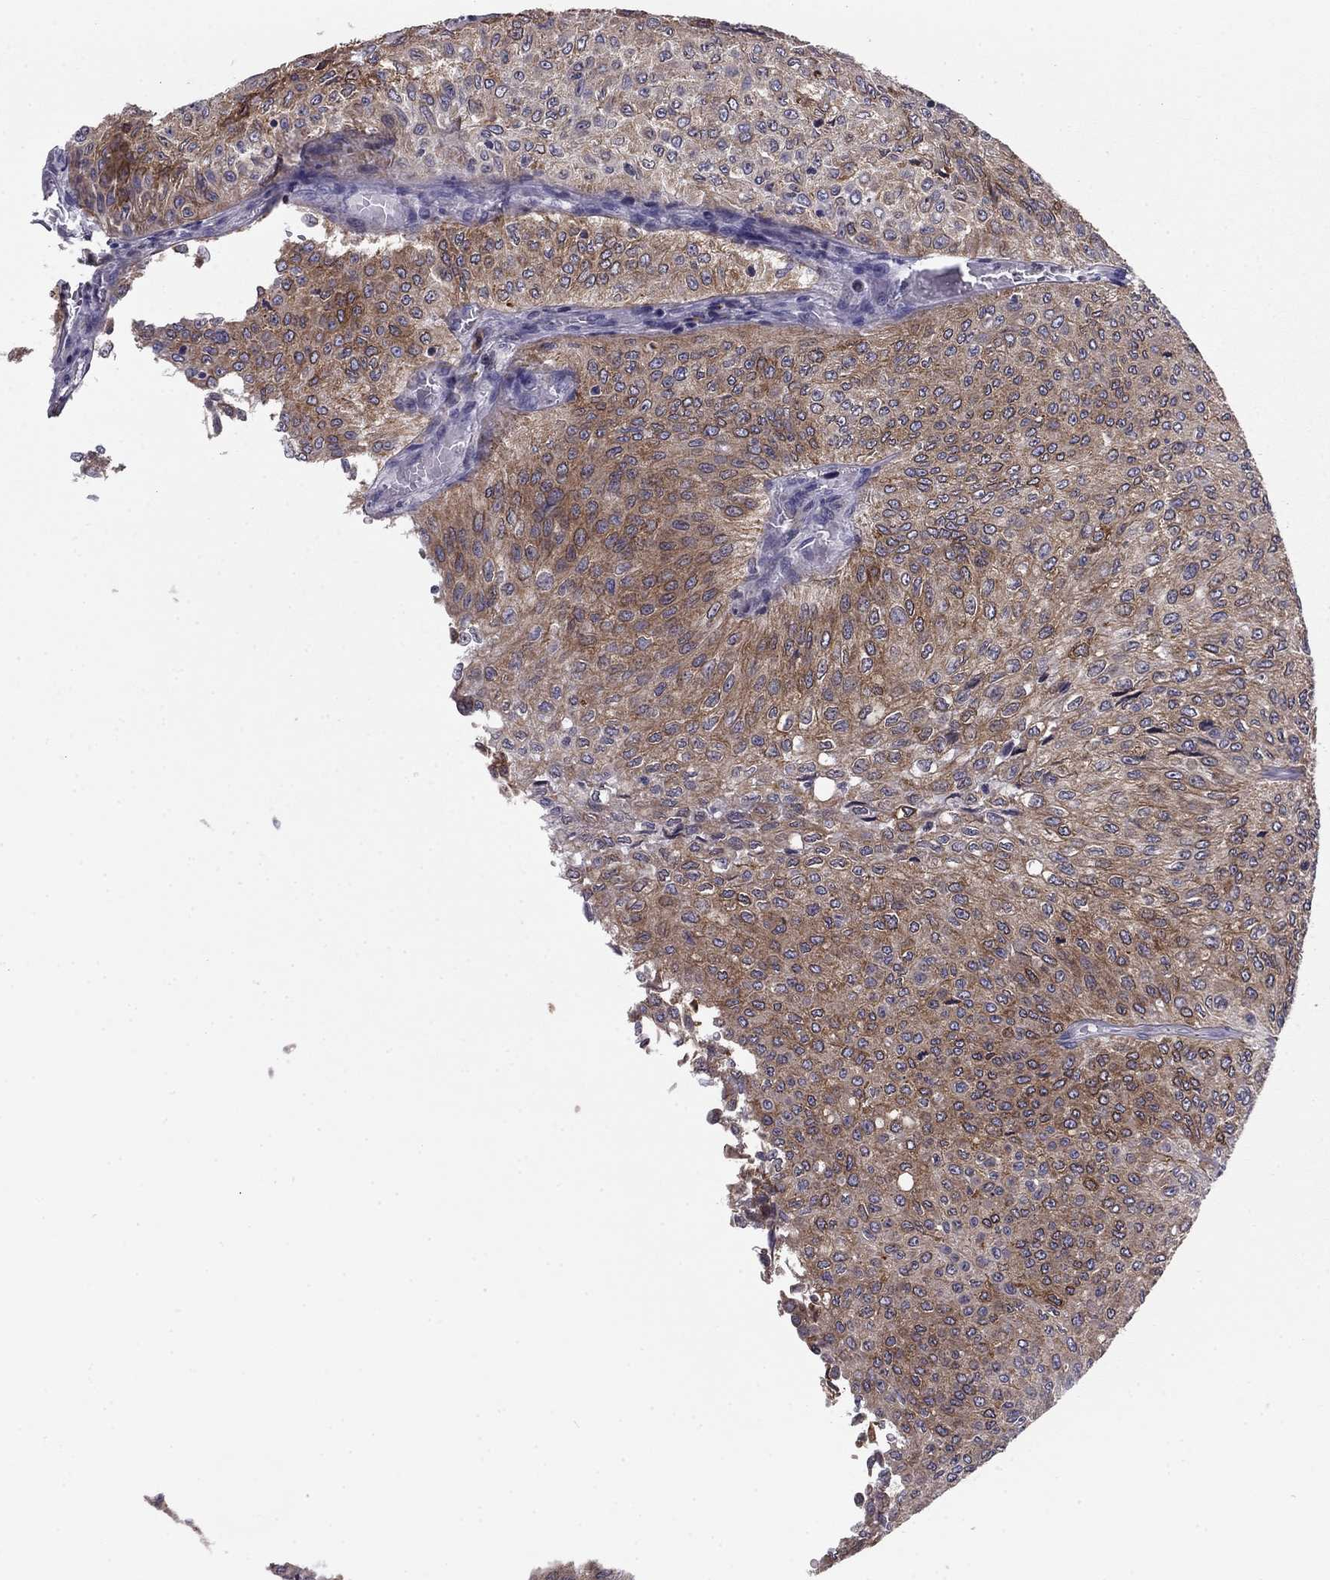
{"staining": {"intensity": "moderate", "quantity": "25%-75%", "location": "cytoplasmic/membranous"}, "tissue": "urothelial cancer", "cell_type": "Tumor cells", "image_type": "cancer", "snomed": [{"axis": "morphology", "description": "Urothelial carcinoma, Low grade"}, {"axis": "topography", "description": "Urinary bladder"}], "caption": "High-magnification brightfield microscopy of urothelial carcinoma (low-grade) stained with DAB (brown) and counterstained with hematoxylin (blue). tumor cells exhibit moderate cytoplasmic/membranous staining is present in approximately25%-75% of cells. The protein is stained brown, and the nuclei are stained in blue (DAB (3,3'-diaminobenzidine) IHC with brightfield microscopy, high magnification).", "gene": "TMED3", "patient": {"sex": "male", "age": 78}}